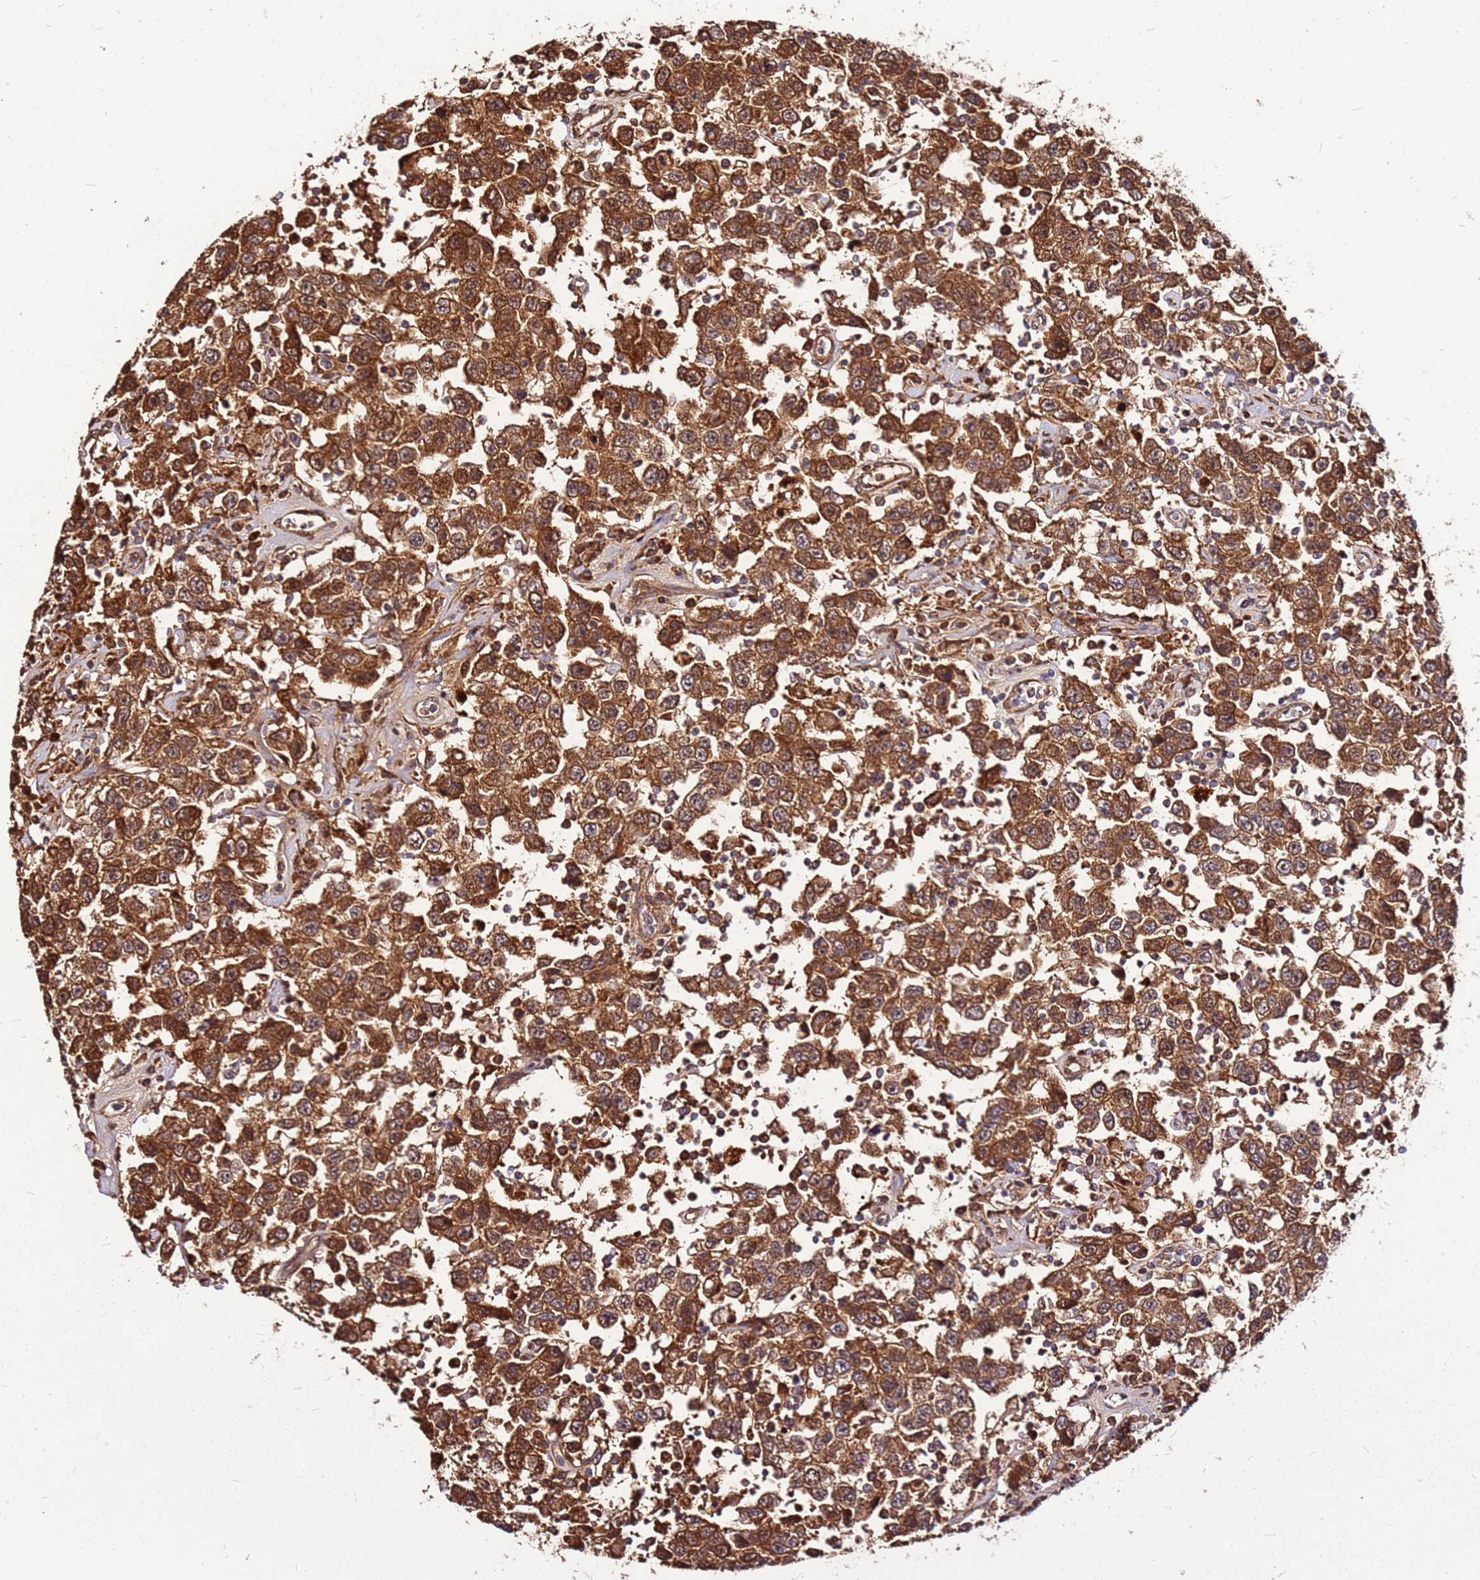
{"staining": {"intensity": "strong", "quantity": ">75%", "location": "cytoplasmic/membranous"}, "tissue": "testis cancer", "cell_type": "Tumor cells", "image_type": "cancer", "snomed": [{"axis": "morphology", "description": "Seminoma, NOS"}, {"axis": "topography", "description": "Testis"}], "caption": "Immunohistochemistry staining of seminoma (testis), which demonstrates high levels of strong cytoplasmic/membranous positivity in approximately >75% of tumor cells indicating strong cytoplasmic/membranous protein expression. The staining was performed using DAB (brown) for protein detection and nuclei were counterstained in hematoxylin (blue).", "gene": "LYPLAL1", "patient": {"sex": "male", "age": 41}}